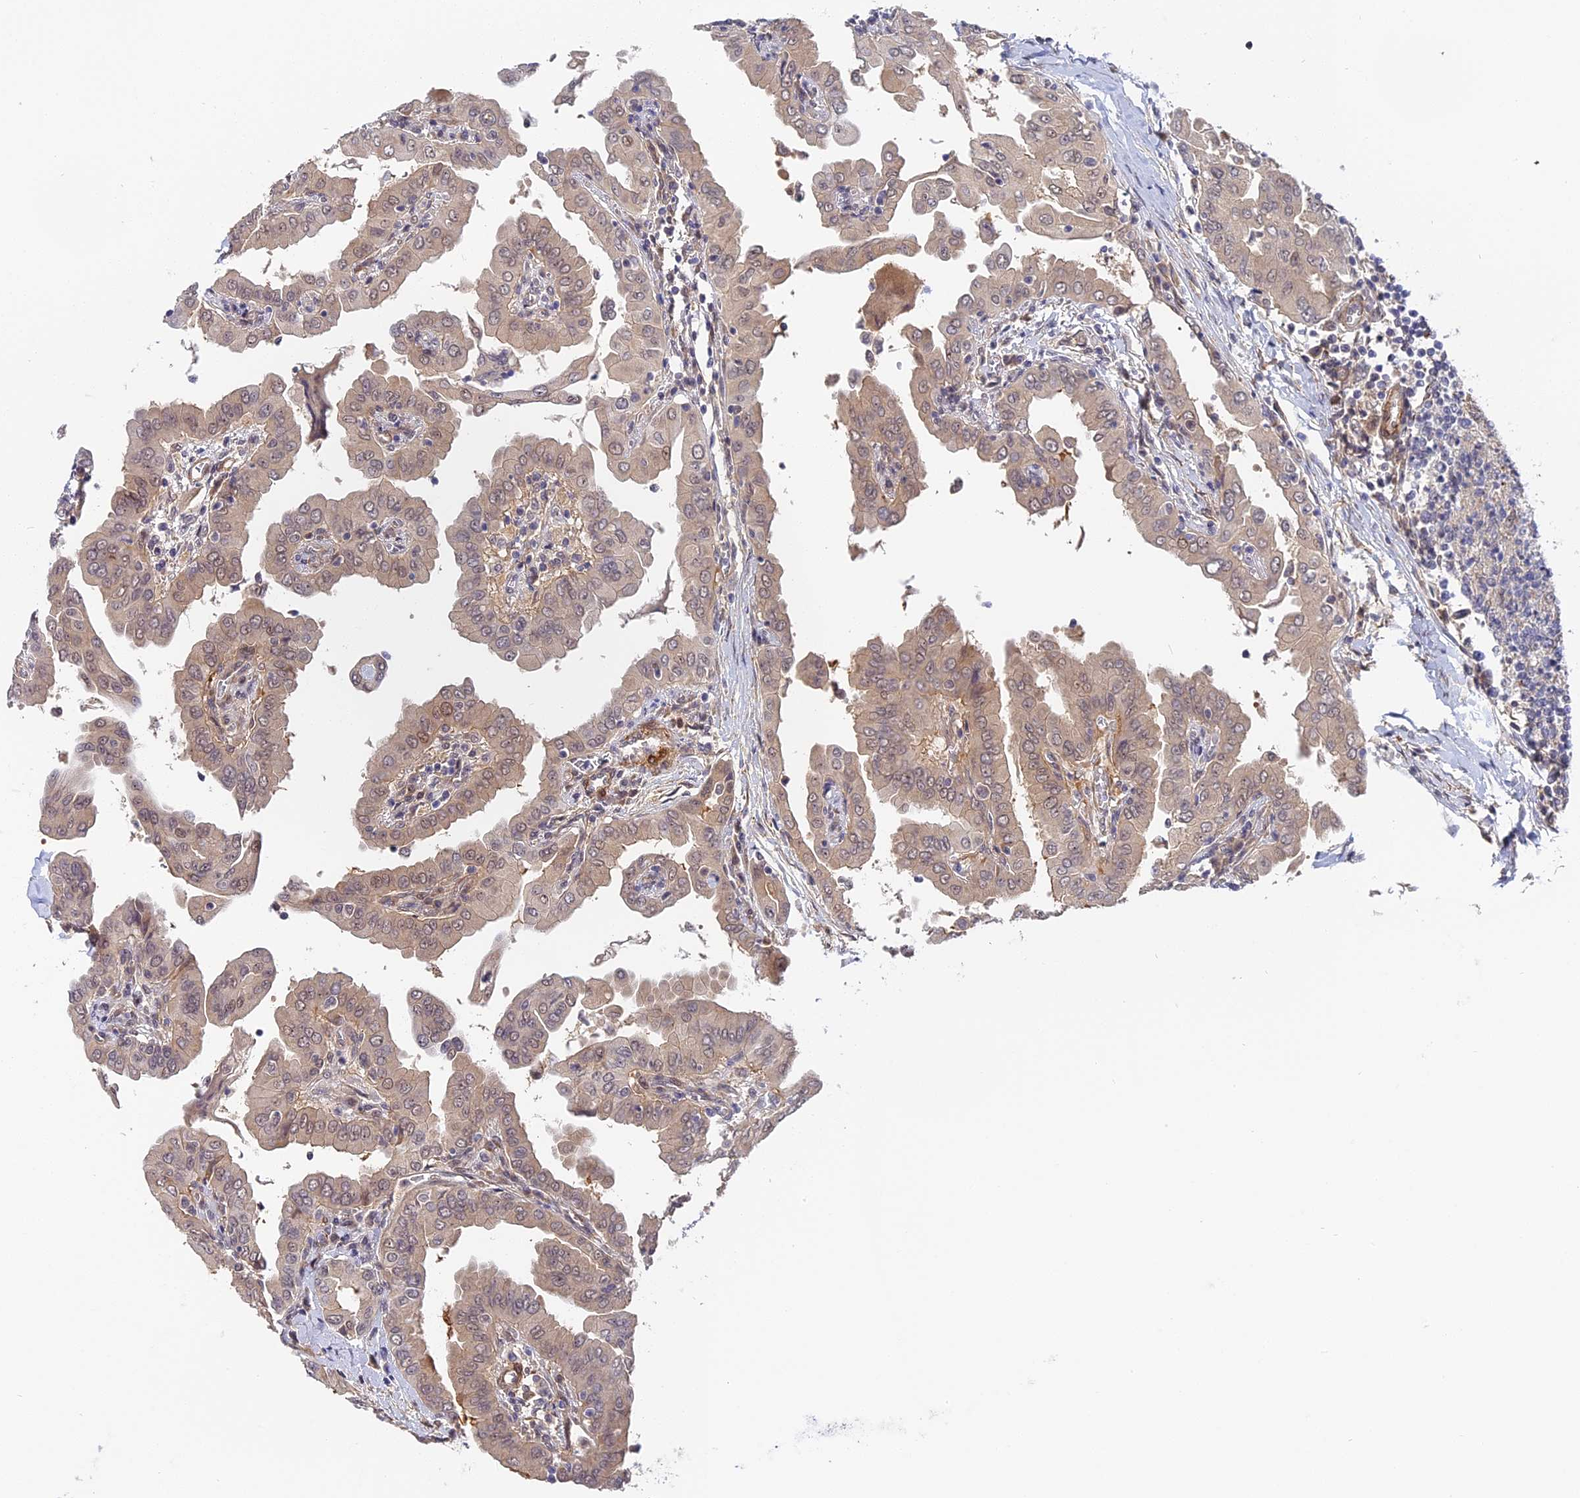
{"staining": {"intensity": "moderate", "quantity": "<25%", "location": "nuclear"}, "tissue": "thyroid cancer", "cell_type": "Tumor cells", "image_type": "cancer", "snomed": [{"axis": "morphology", "description": "Papillary adenocarcinoma, NOS"}, {"axis": "topography", "description": "Thyroid gland"}], "caption": "Moderate nuclear protein positivity is appreciated in about <25% of tumor cells in thyroid cancer (papillary adenocarcinoma).", "gene": "IMPACT", "patient": {"sex": "male", "age": 33}}